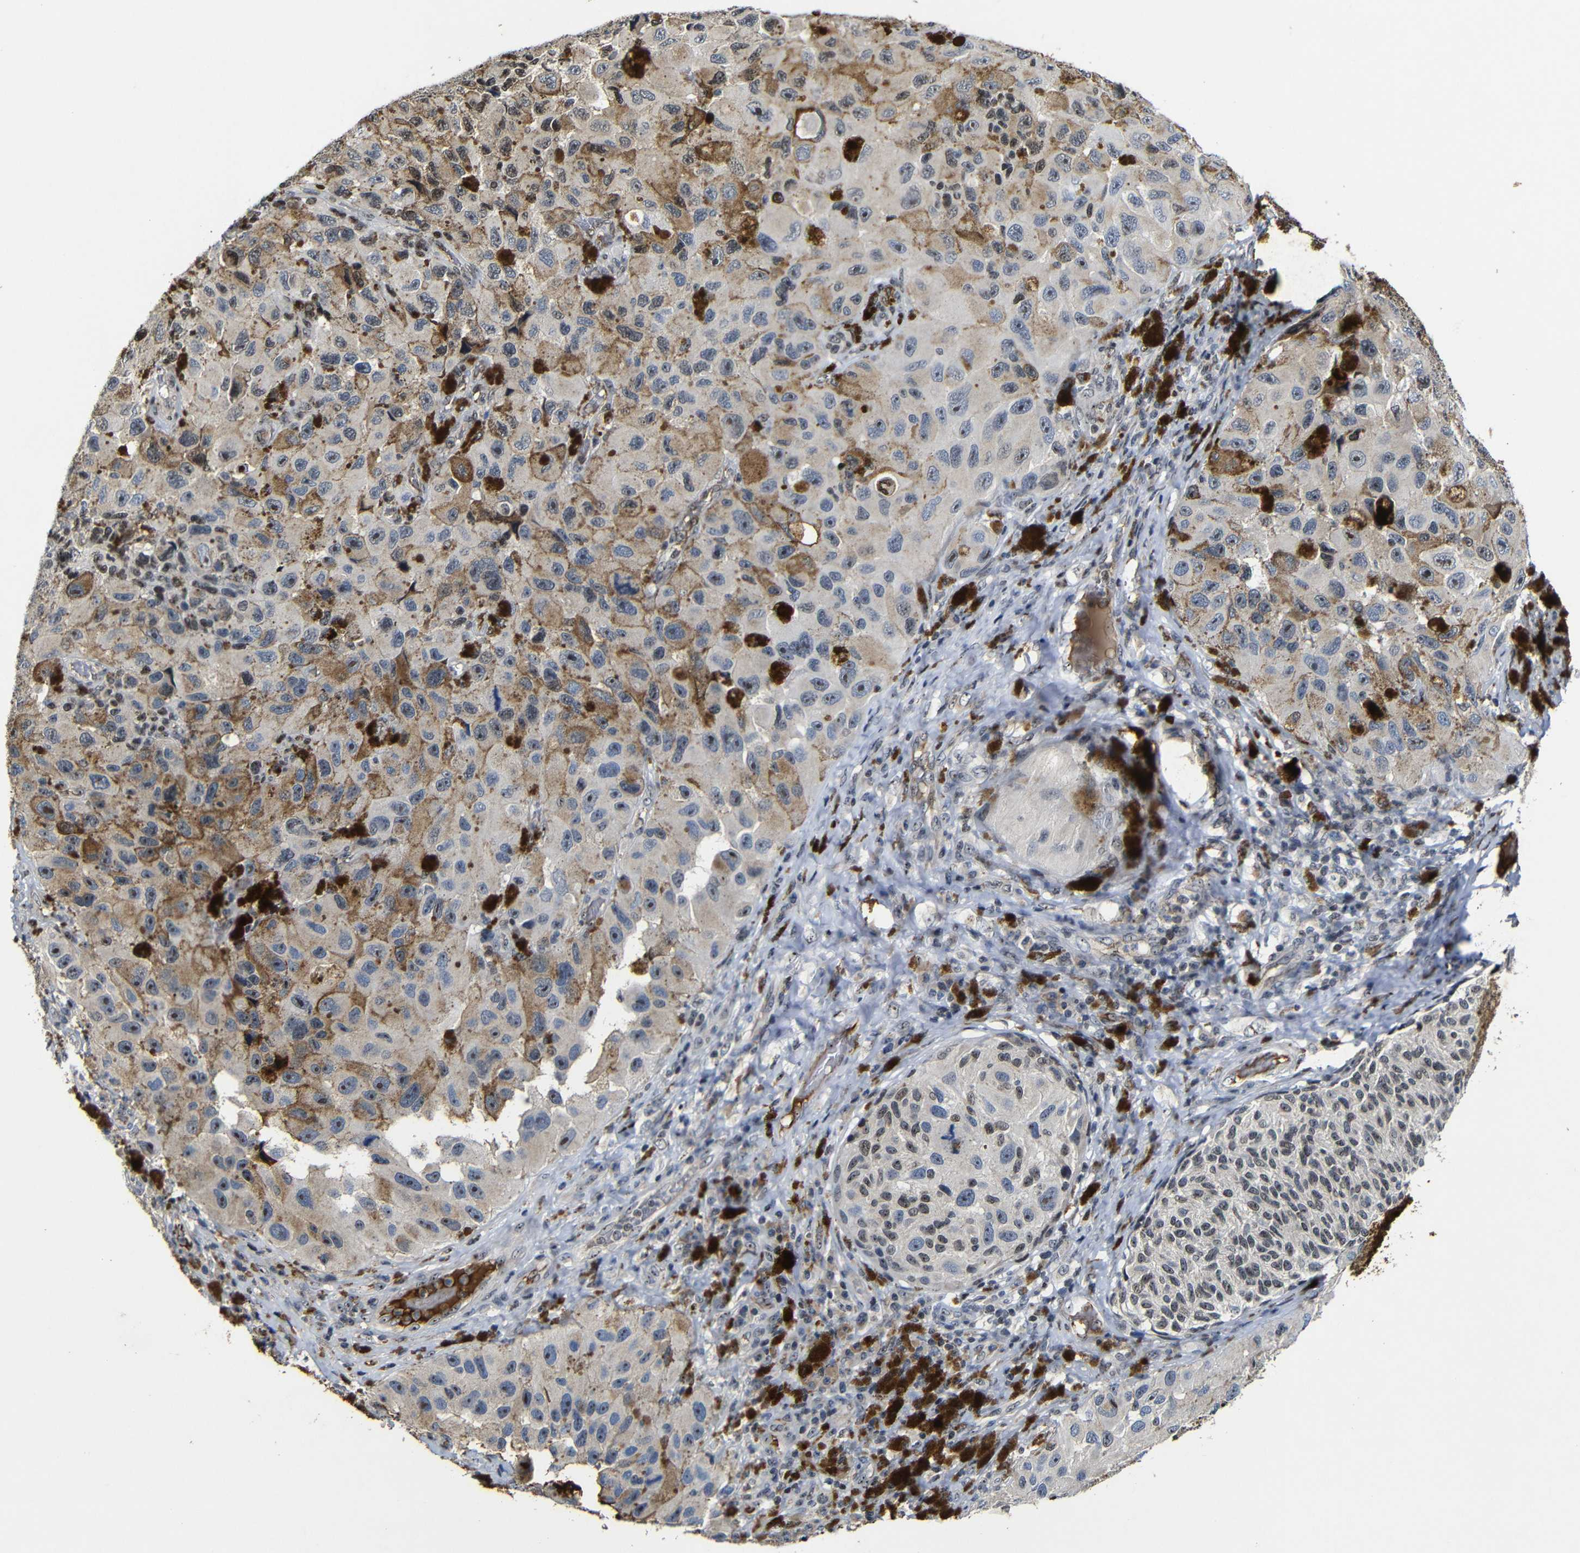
{"staining": {"intensity": "moderate", "quantity": "25%-75%", "location": "nuclear"}, "tissue": "melanoma", "cell_type": "Tumor cells", "image_type": "cancer", "snomed": [{"axis": "morphology", "description": "Malignant melanoma, NOS"}, {"axis": "topography", "description": "Skin"}], "caption": "There is medium levels of moderate nuclear expression in tumor cells of melanoma, as demonstrated by immunohistochemical staining (brown color).", "gene": "MYC", "patient": {"sex": "female", "age": 73}}